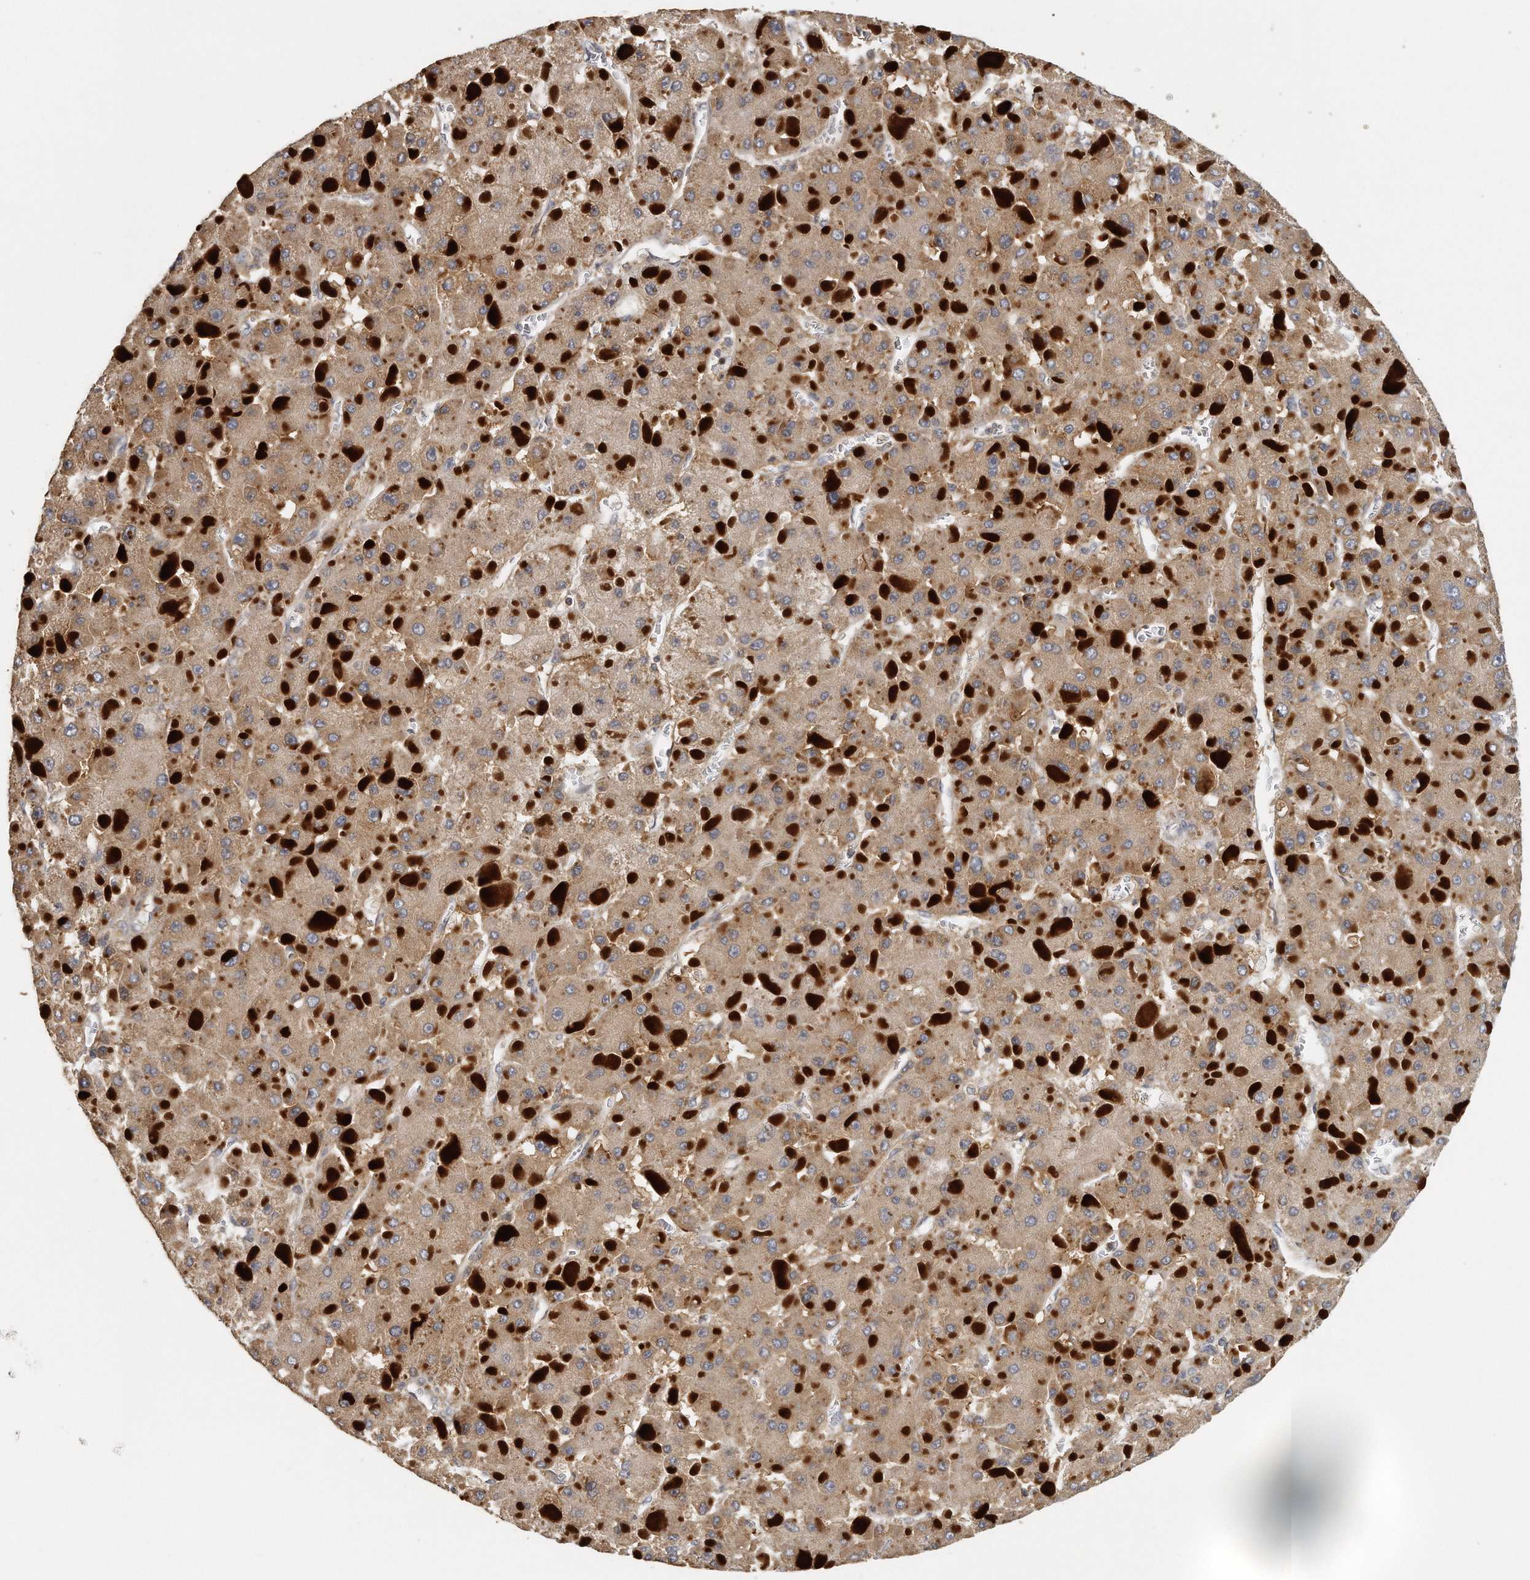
{"staining": {"intensity": "moderate", "quantity": ">75%", "location": "cytoplasmic/membranous"}, "tissue": "liver cancer", "cell_type": "Tumor cells", "image_type": "cancer", "snomed": [{"axis": "morphology", "description": "Carcinoma, Hepatocellular, NOS"}, {"axis": "topography", "description": "Liver"}], "caption": "This micrograph exhibits immunohistochemistry staining of liver cancer (hepatocellular carcinoma), with medium moderate cytoplasmic/membranous staining in approximately >75% of tumor cells.", "gene": "EIF3I", "patient": {"sex": "female", "age": 73}}